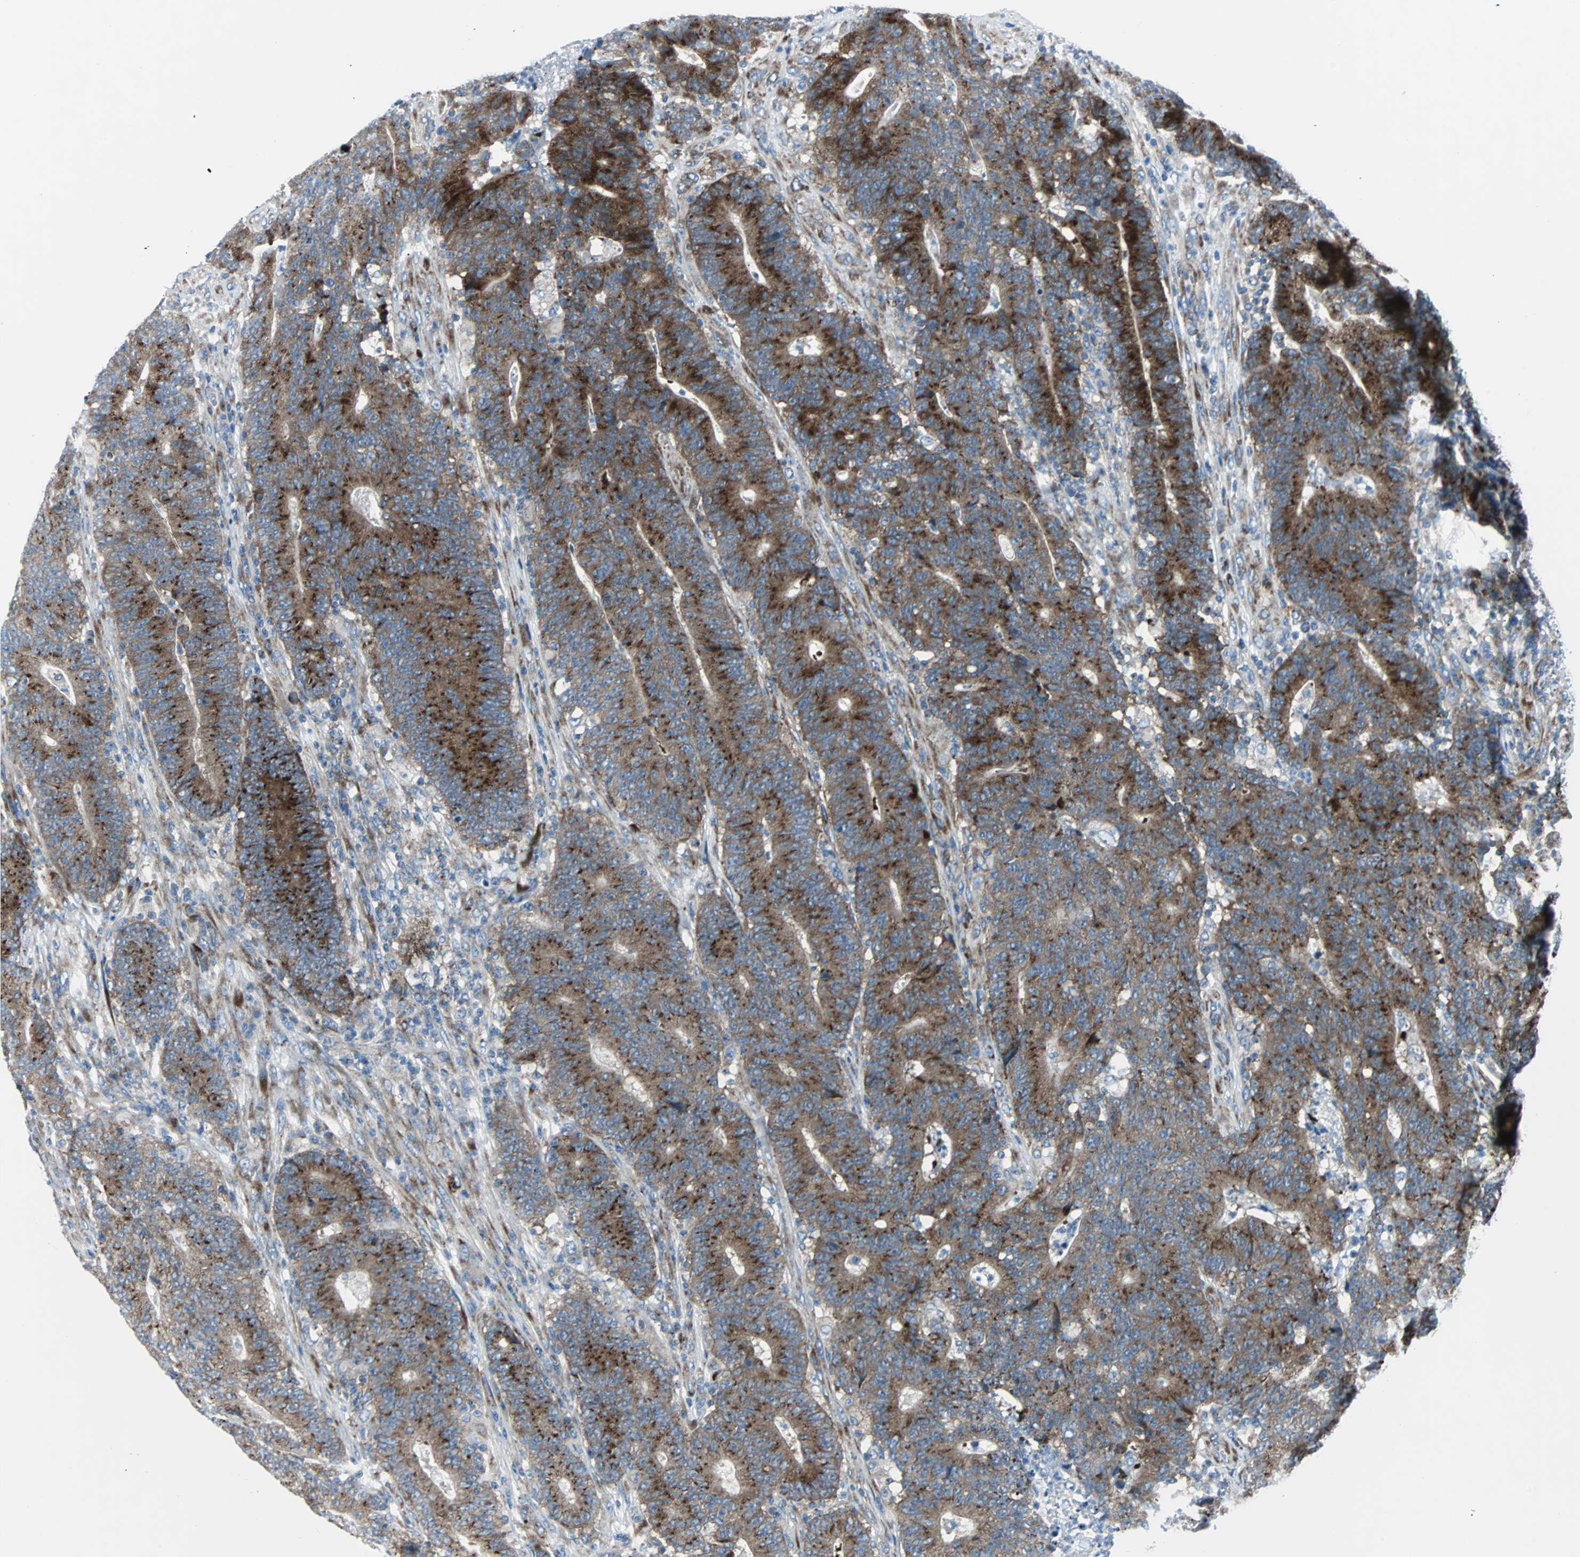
{"staining": {"intensity": "strong", "quantity": ">75%", "location": "cytoplasmic/membranous"}, "tissue": "colorectal cancer", "cell_type": "Tumor cells", "image_type": "cancer", "snomed": [{"axis": "morphology", "description": "Normal tissue, NOS"}, {"axis": "morphology", "description": "Adenocarcinoma, NOS"}, {"axis": "topography", "description": "Colon"}], "caption": "A micrograph of human colorectal cancer stained for a protein demonstrates strong cytoplasmic/membranous brown staining in tumor cells.", "gene": "BBC3", "patient": {"sex": "female", "age": 75}}